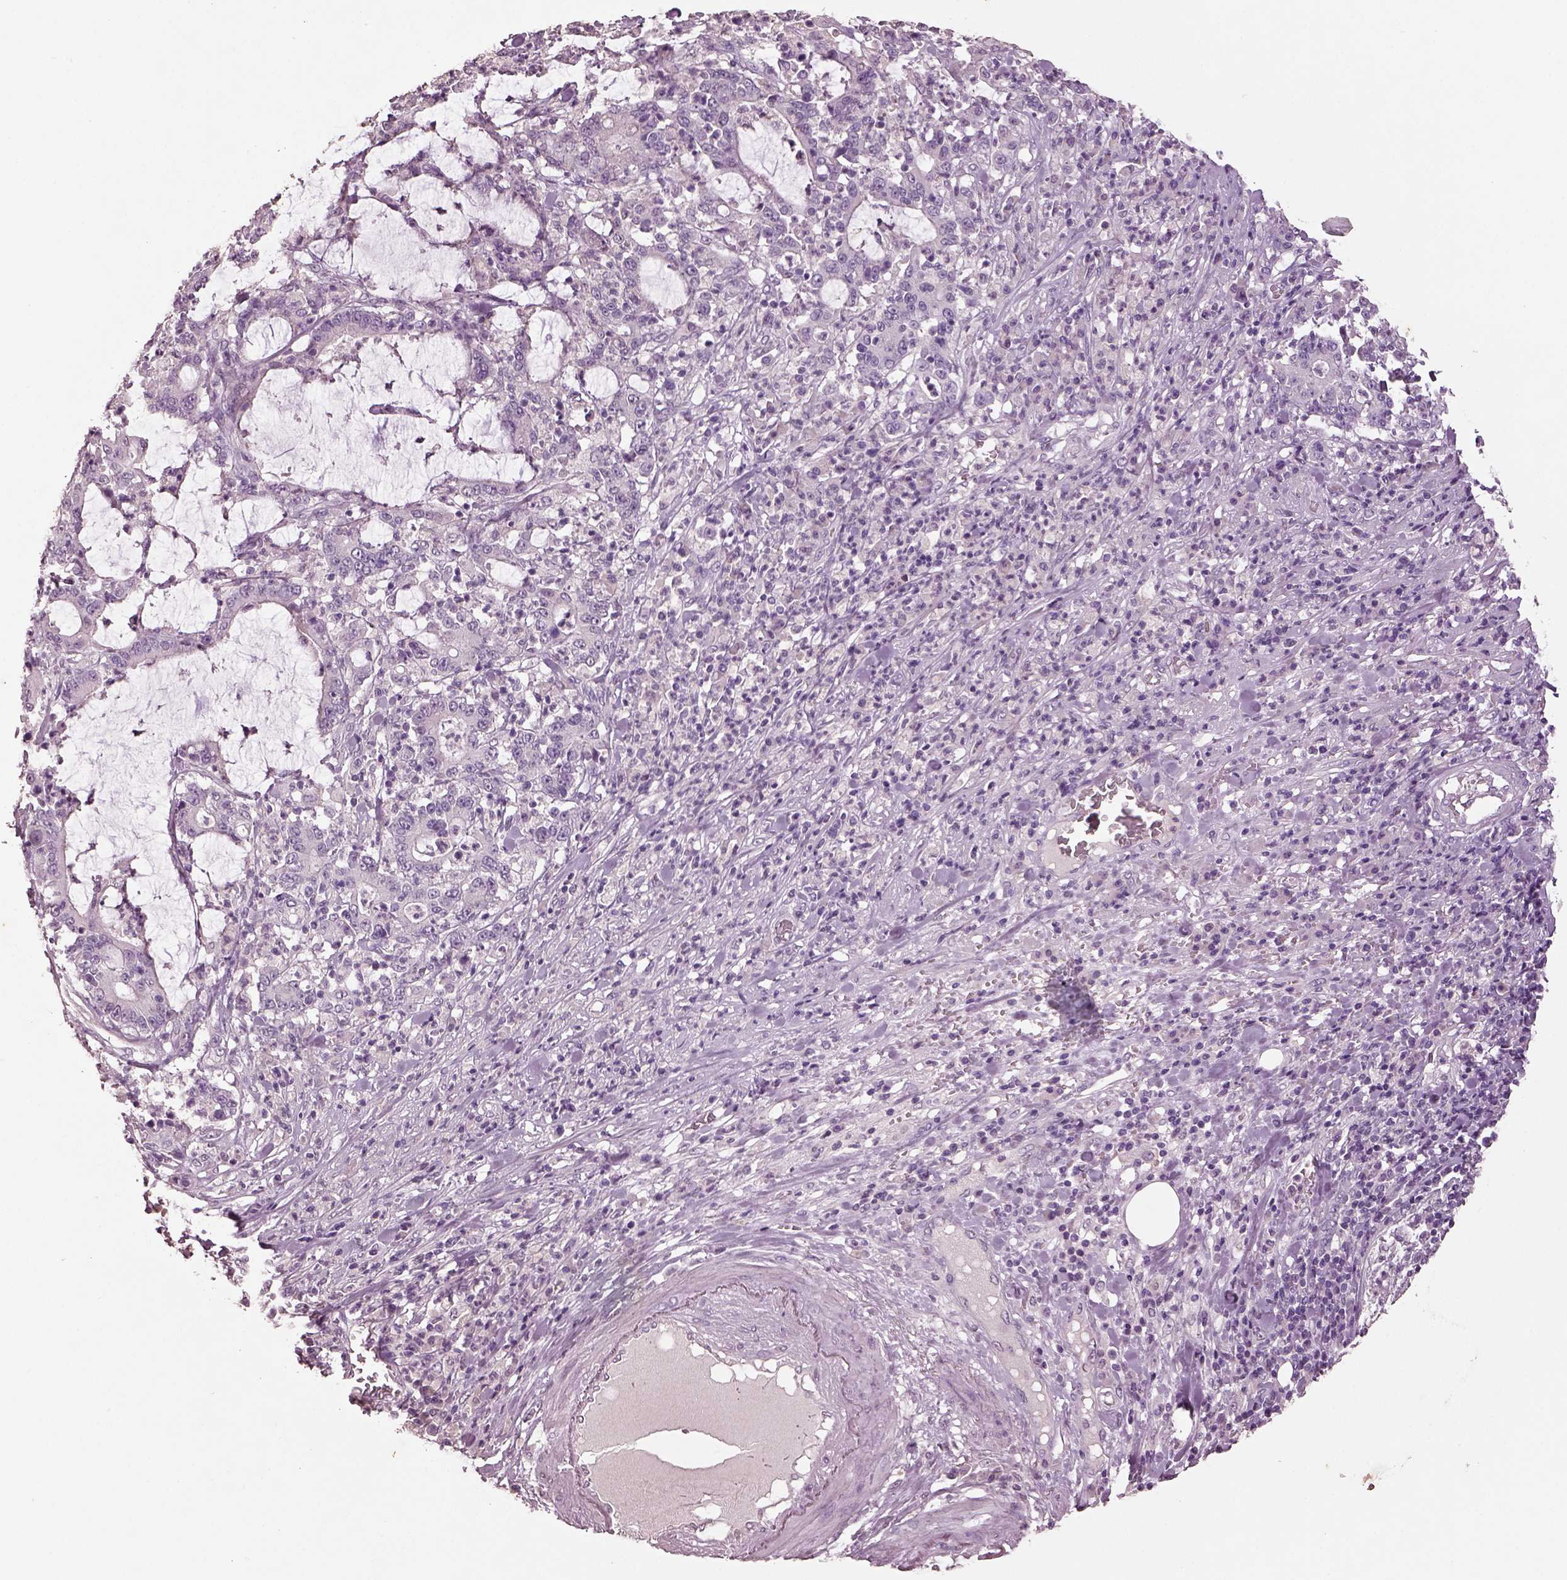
{"staining": {"intensity": "negative", "quantity": "none", "location": "none"}, "tissue": "stomach cancer", "cell_type": "Tumor cells", "image_type": "cancer", "snomed": [{"axis": "morphology", "description": "Adenocarcinoma, NOS"}, {"axis": "topography", "description": "Stomach, upper"}], "caption": "A high-resolution photomicrograph shows IHC staining of adenocarcinoma (stomach), which demonstrates no significant expression in tumor cells.", "gene": "KCNIP3", "patient": {"sex": "male", "age": 68}}